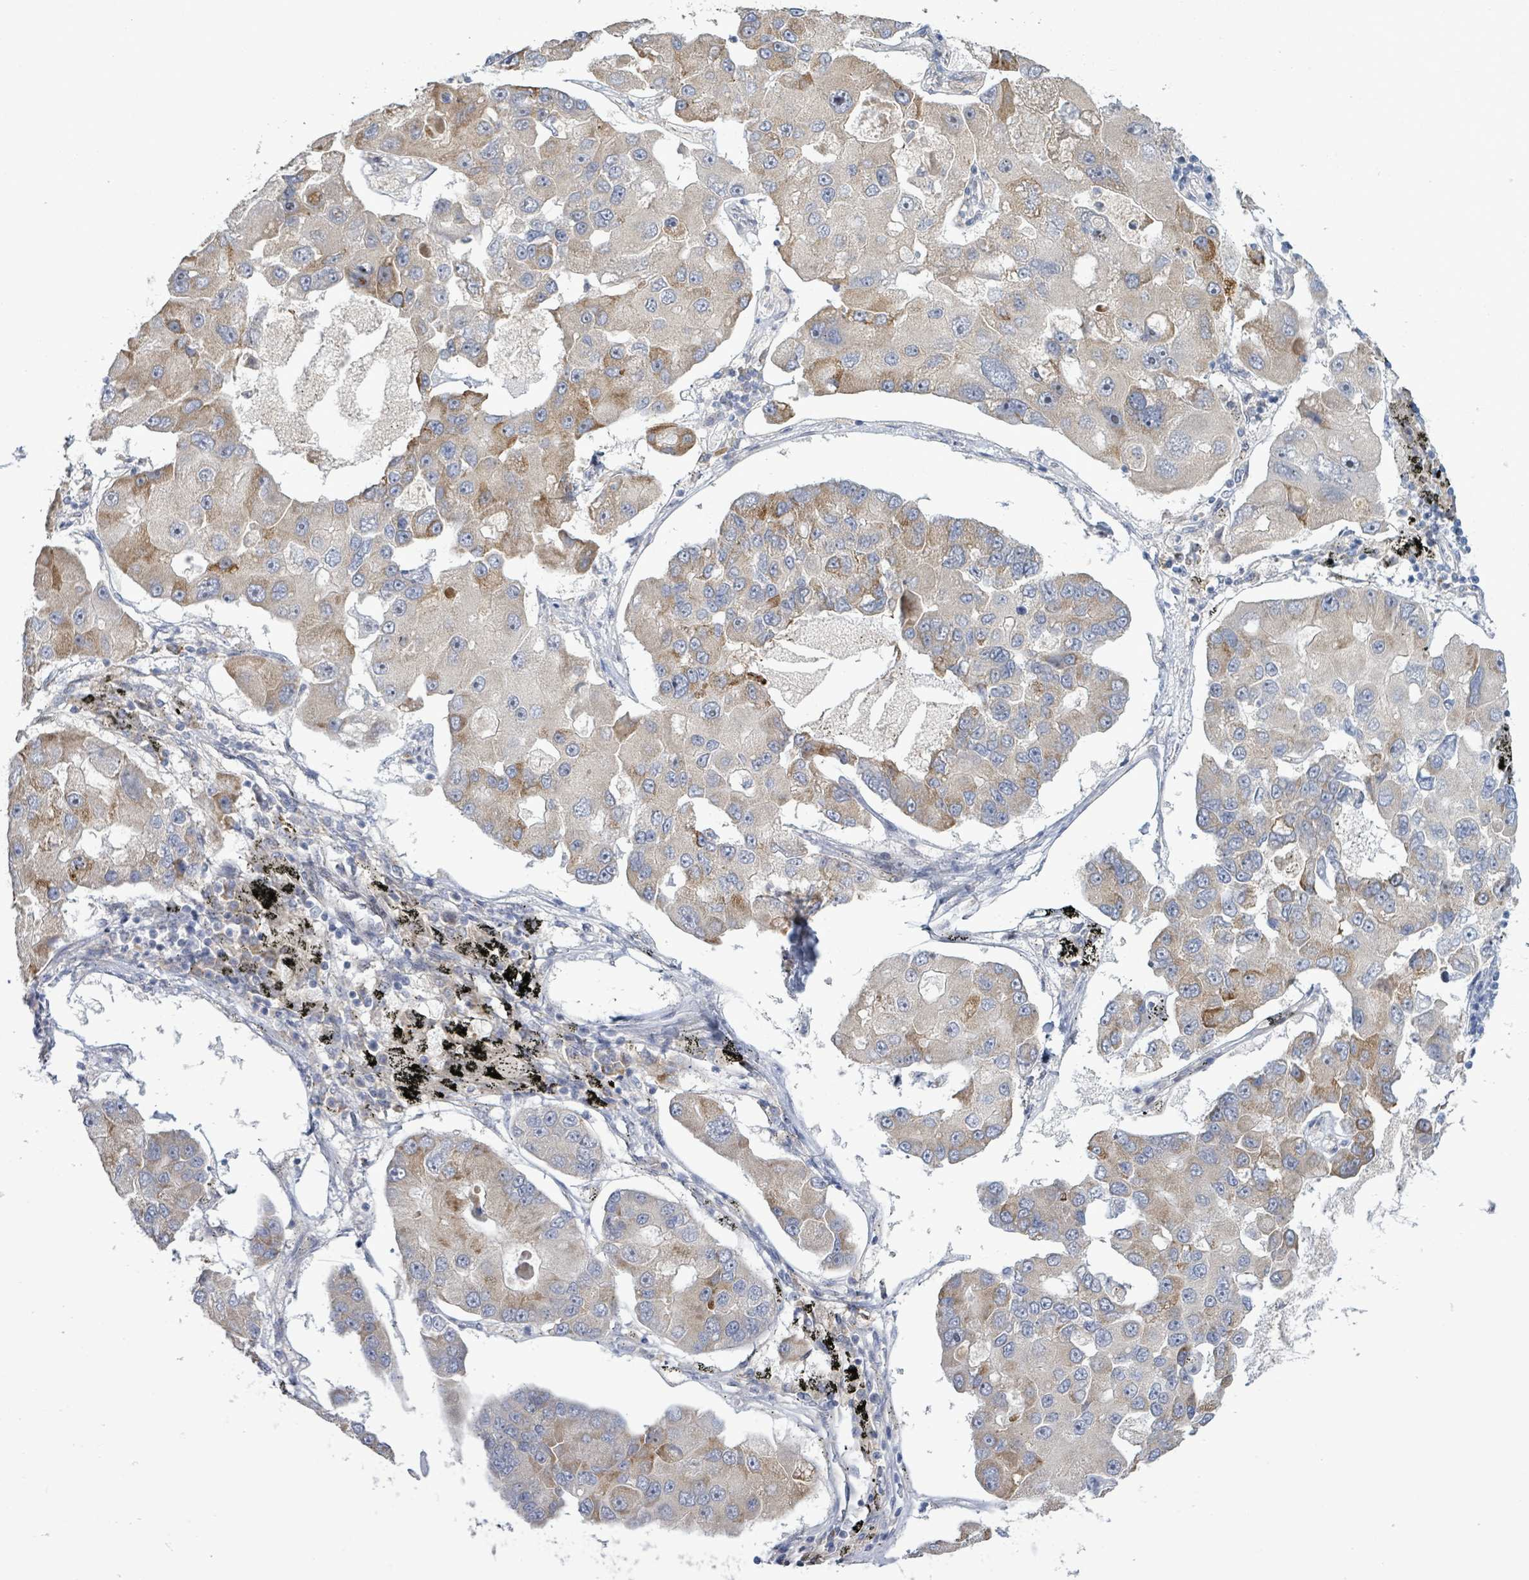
{"staining": {"intensity": "moderate", "quantity": "<25%", "location": "cytoplasmic/membranous"}, "tissue": "lung cancer", "cell_type": "Tumor cells", "image_type": "cancer", "snomed": [{"axis": "morphology", "description": "Adenocarcinoma, NOS"}, {"axis": "topography", "description": "Lung"}], "caption": "Immunohistochemical staining of adenocarcinoma (lung) demonstrates low levels of moderate cytoplasmic/membranous expression in approximately <25% of tumor cells. The protein is stained brown, and the nuclei are stained in blue (DAB (3,3'-diaminobenzidine) IHC with brightfield microscopy, high magnification).", "gene": "SLIT3", "patient": {"sex": "female", "age": 54}}